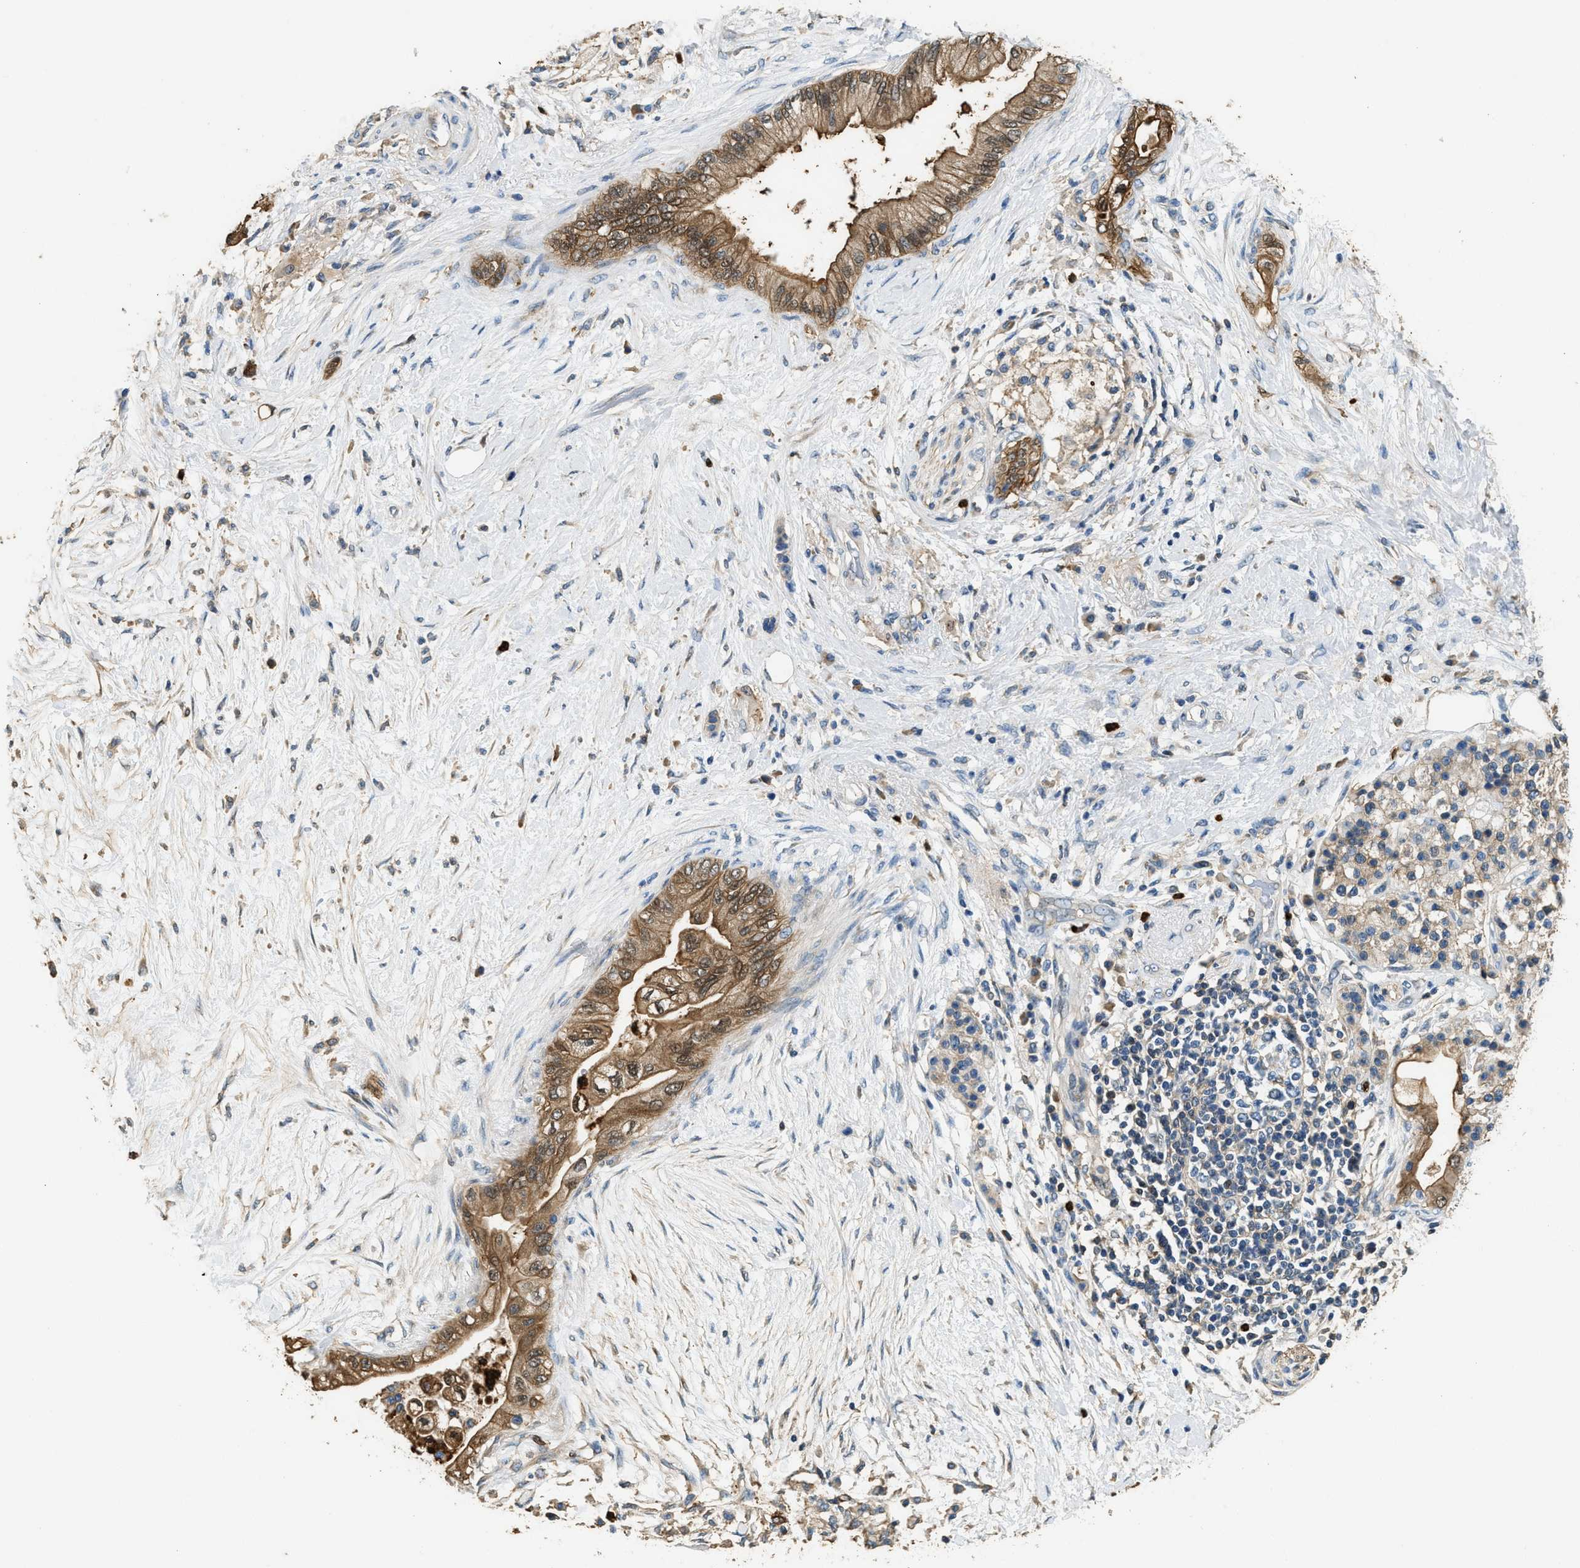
{"staining": {"intensity": "moderate", "quantity": ">75%", "location": "cytoplasmic/membranous"}, "tissue": "pancreatic cancer", "cell_type": "Tumor cells", "image_type": "cancer", "snomed": [{"axis": "morphology", "description": "Normal tissue, NOS"}, {"axis": "morphology", "description": "Adenocarcinoma, NOS"}, {"axis": "topography", "description": "Pancreas"}, {"axis": "topography", "description": "Duodenum"}], "caption": "Moderate cytoplasmic/membranous positivity for a protein is seen in about >75% of tumor cells of adenocarcinoma (pancreatic) using immunohistochemistry.", "gene": "ANXA3", "patient": {"sex": "female", "age": 60}}